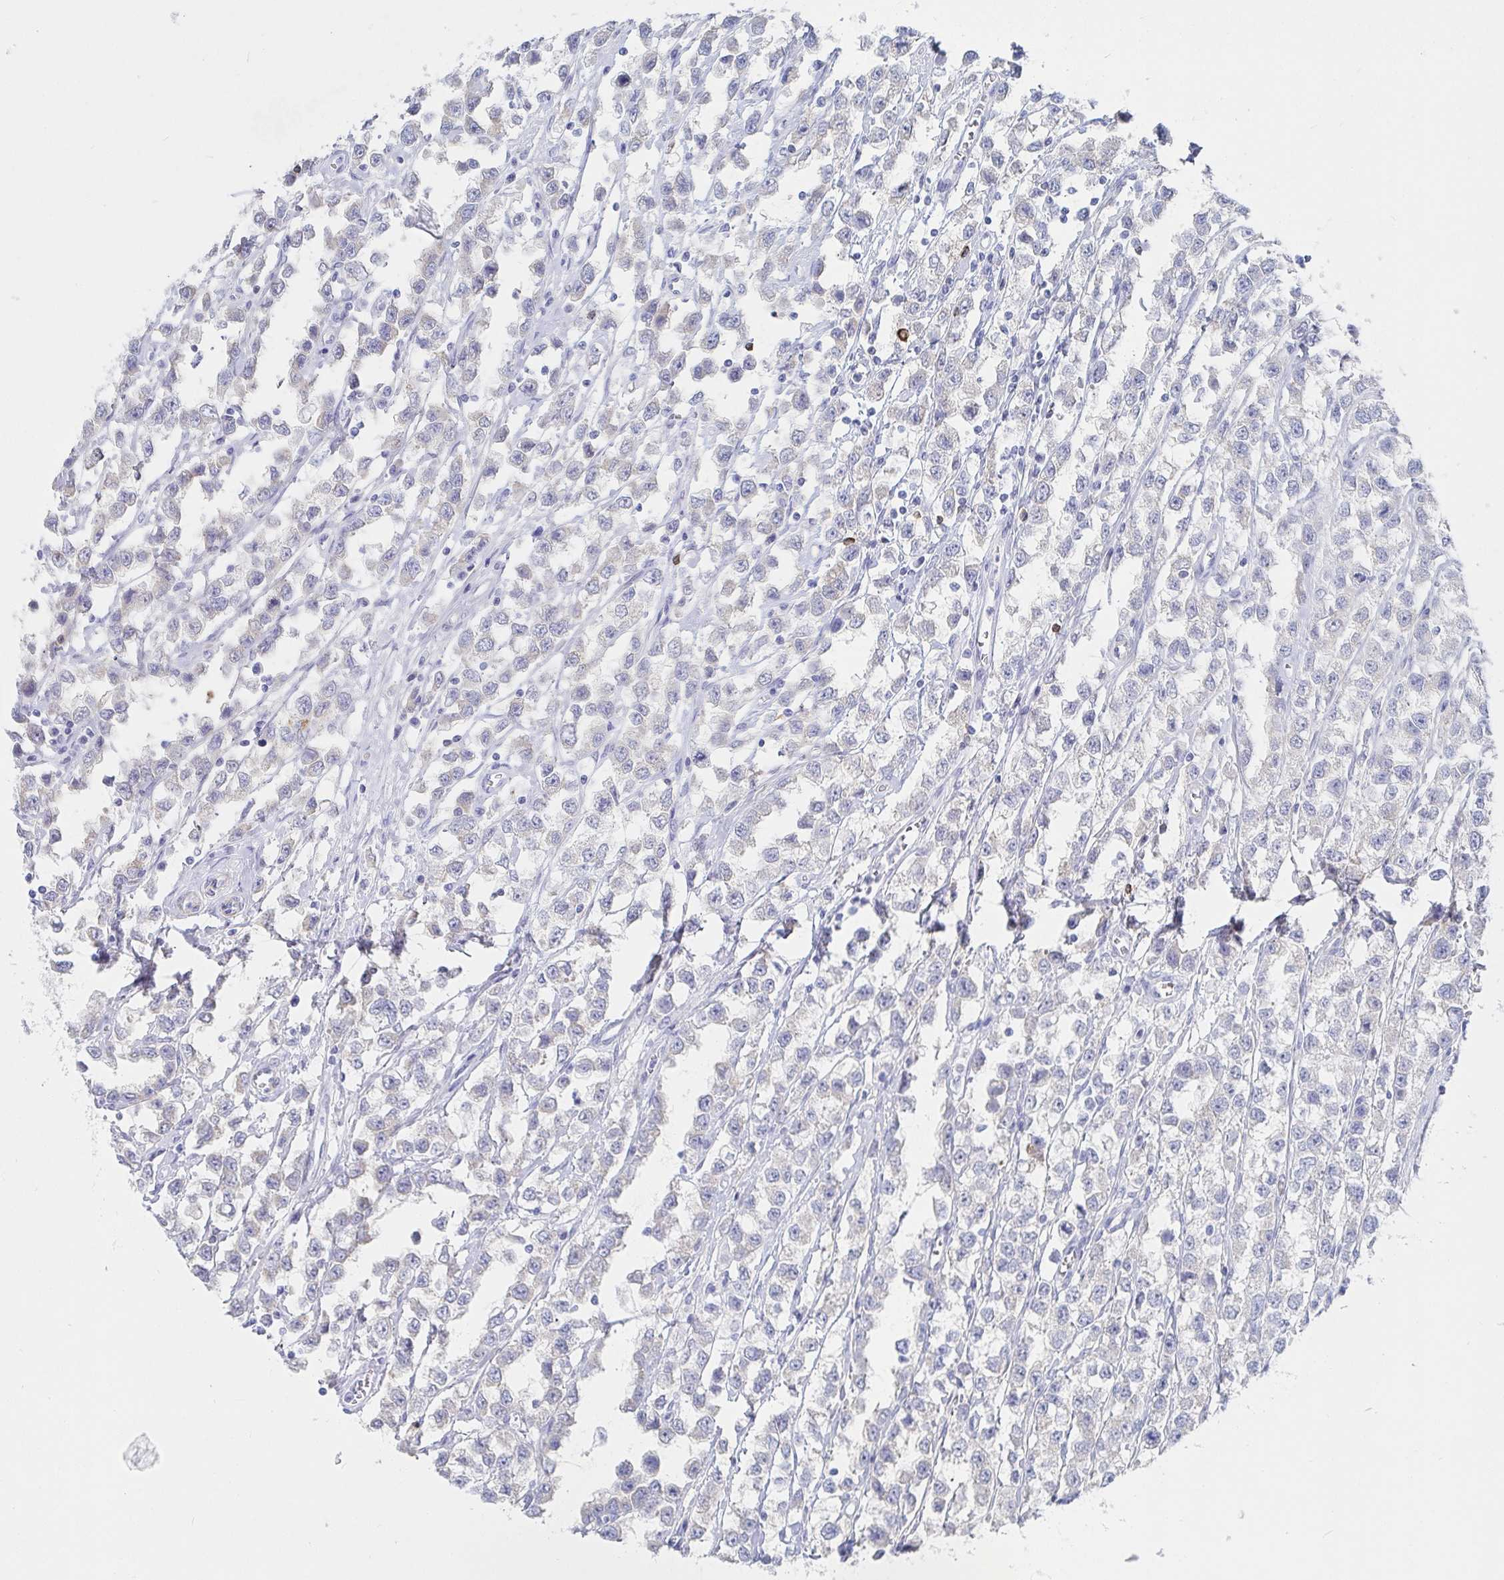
{"staining": {"intensity": "negative", "quantity": "none", "location": "none"}, "tissue": "testis cancer", "cell_type": "Tumor cells", "image_type": "cancer", "snomed": [{"axis": "morphology", "description": "Seminoma, NOS"}, {"axis": "topography", "description": "Testis"}], "caption": "Micrograph shows no protein staining in tumor cells of seminoma (testis) tissue. Brightfield microscopy of IHC stained with DAB (brown) and hematoxylin (blue), captured at high magnification.", "gene": "PACSIN1", "patient": {"sex": "male", "age": 34}}